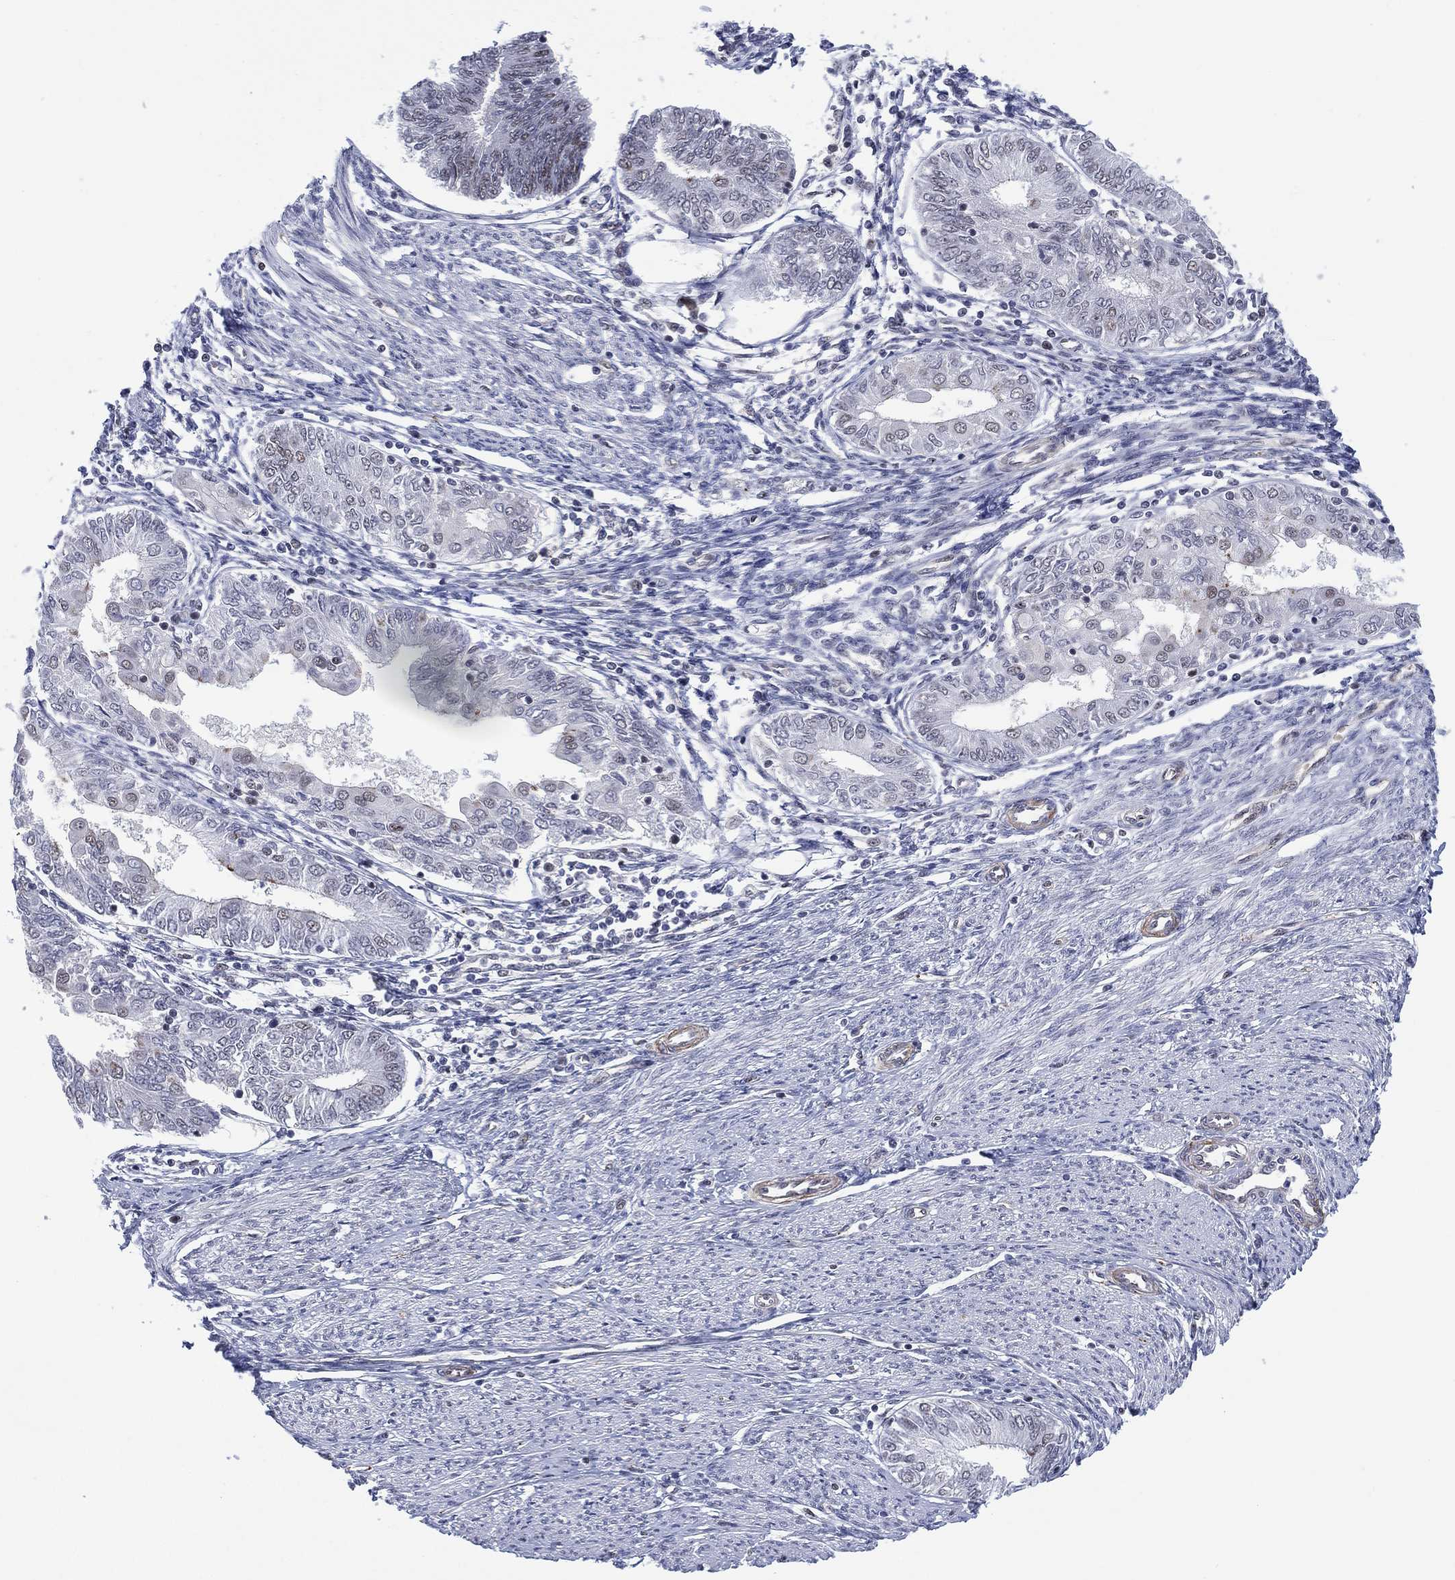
{"staining": {"intensity": "negative", "quantity": "none", "location": "none"}, "tissue": "endometrial cancer", "cell_type": "Tumor cells", "image_type": "cancer", "snomed": [{"axis": "morphology", "description": "Adenocarcinoma, NOS"}, {"axis": "topography", "description": "Endometrium"}], "caption": "There is no significant expression in tumor cells of endometrial cancer.", "gene": "GSE1", "patient": {"sex": "female", "age": 68}}